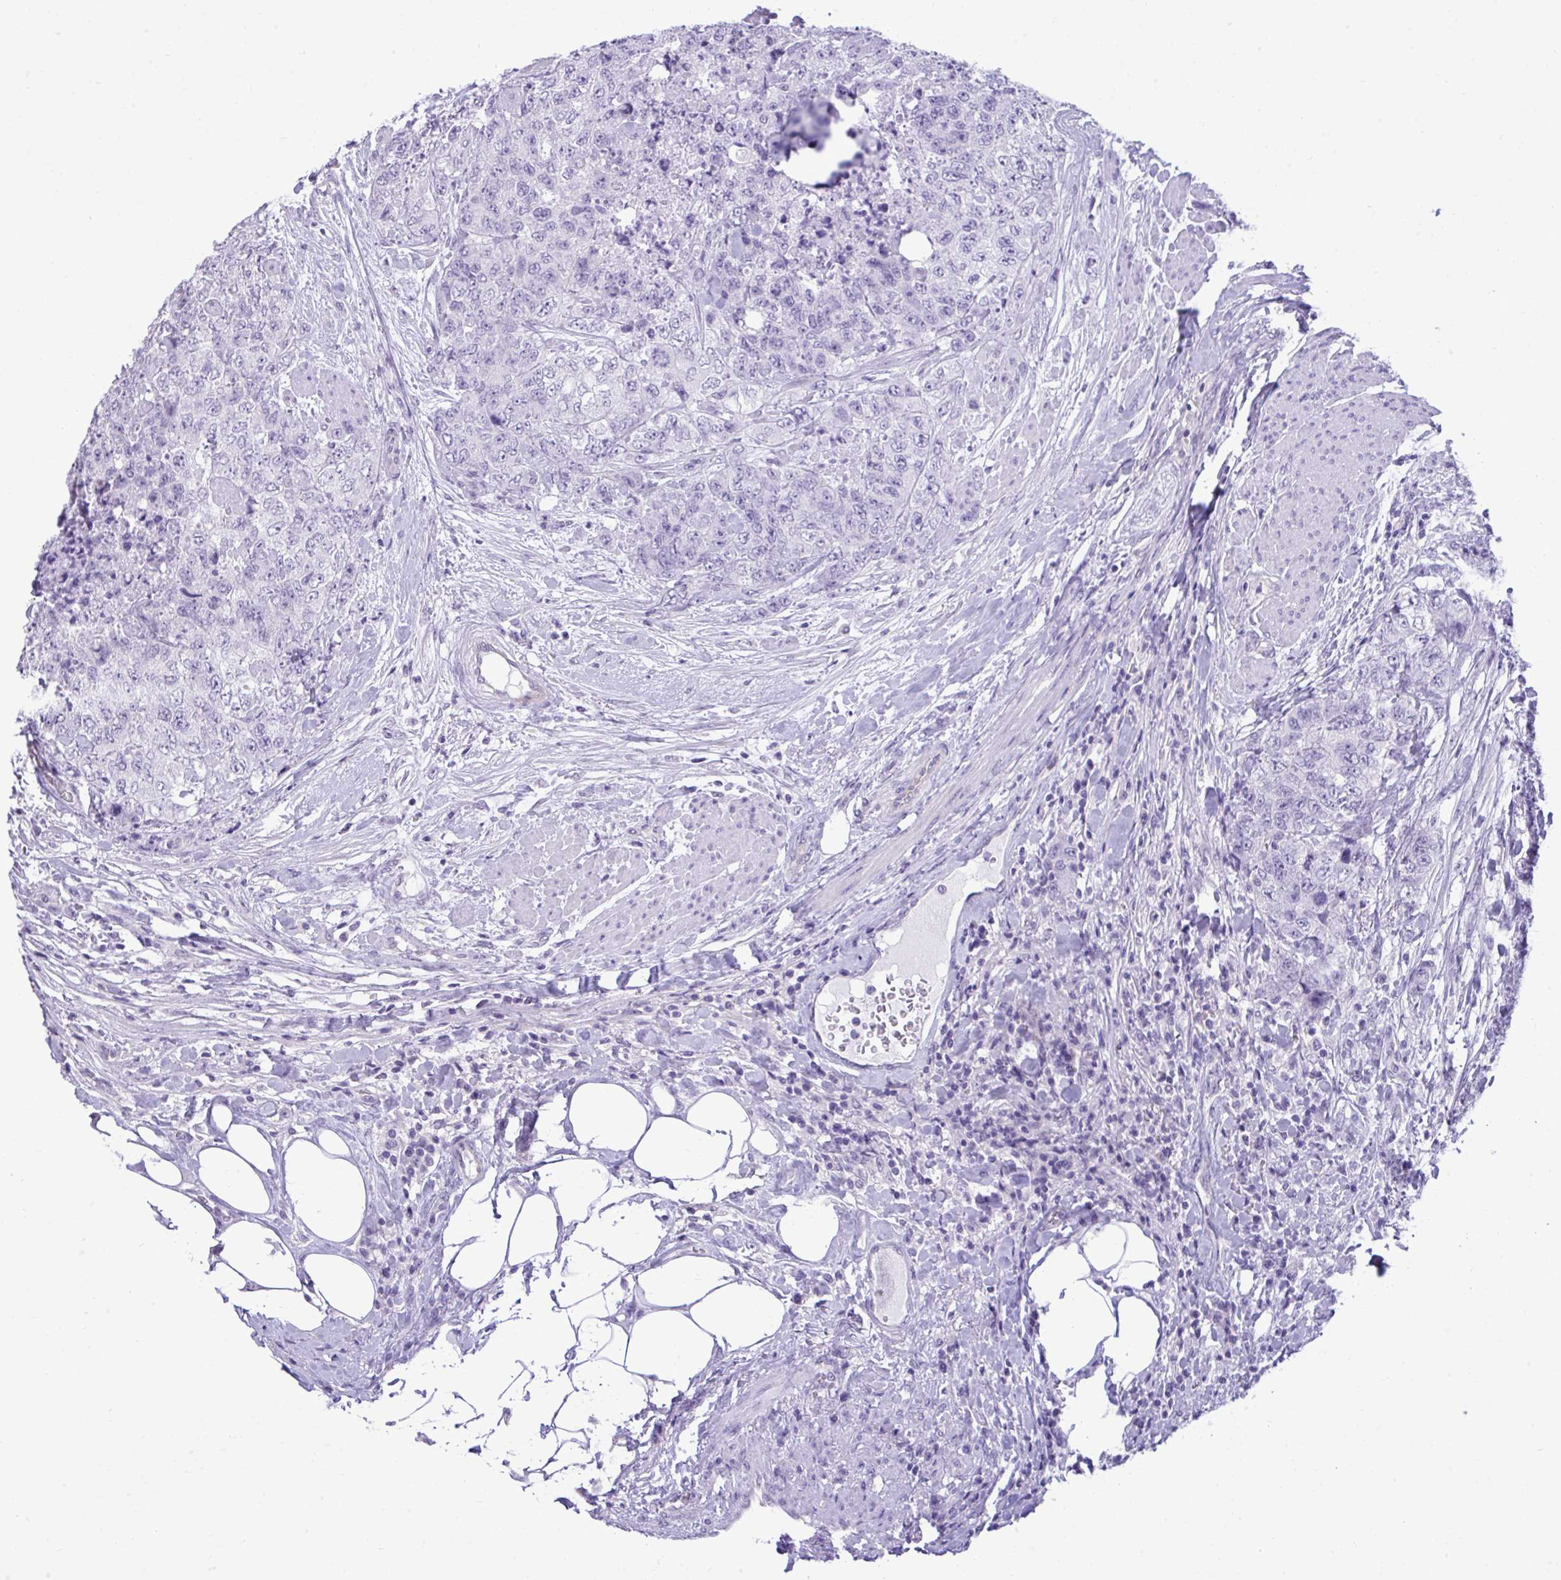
{"staining": {"intensity": "negative", "quantity": "none", "location": "none"}, "tissue": "urothelial cancer", "cell_type": "Tumor cells", "image_type": "cancer", "snomed": [{"axis": "morphology", "description": "Urothelial carcinoma, High grade"}, {"axis": "topography", "description": "Urinary bladder"}], "caption": "A histopathology image of human high-grade urothelial carcinoma is negative for staining in tumor cells.", "gene": "PRM2", "patient": {"sex": "female", "age": 78}}